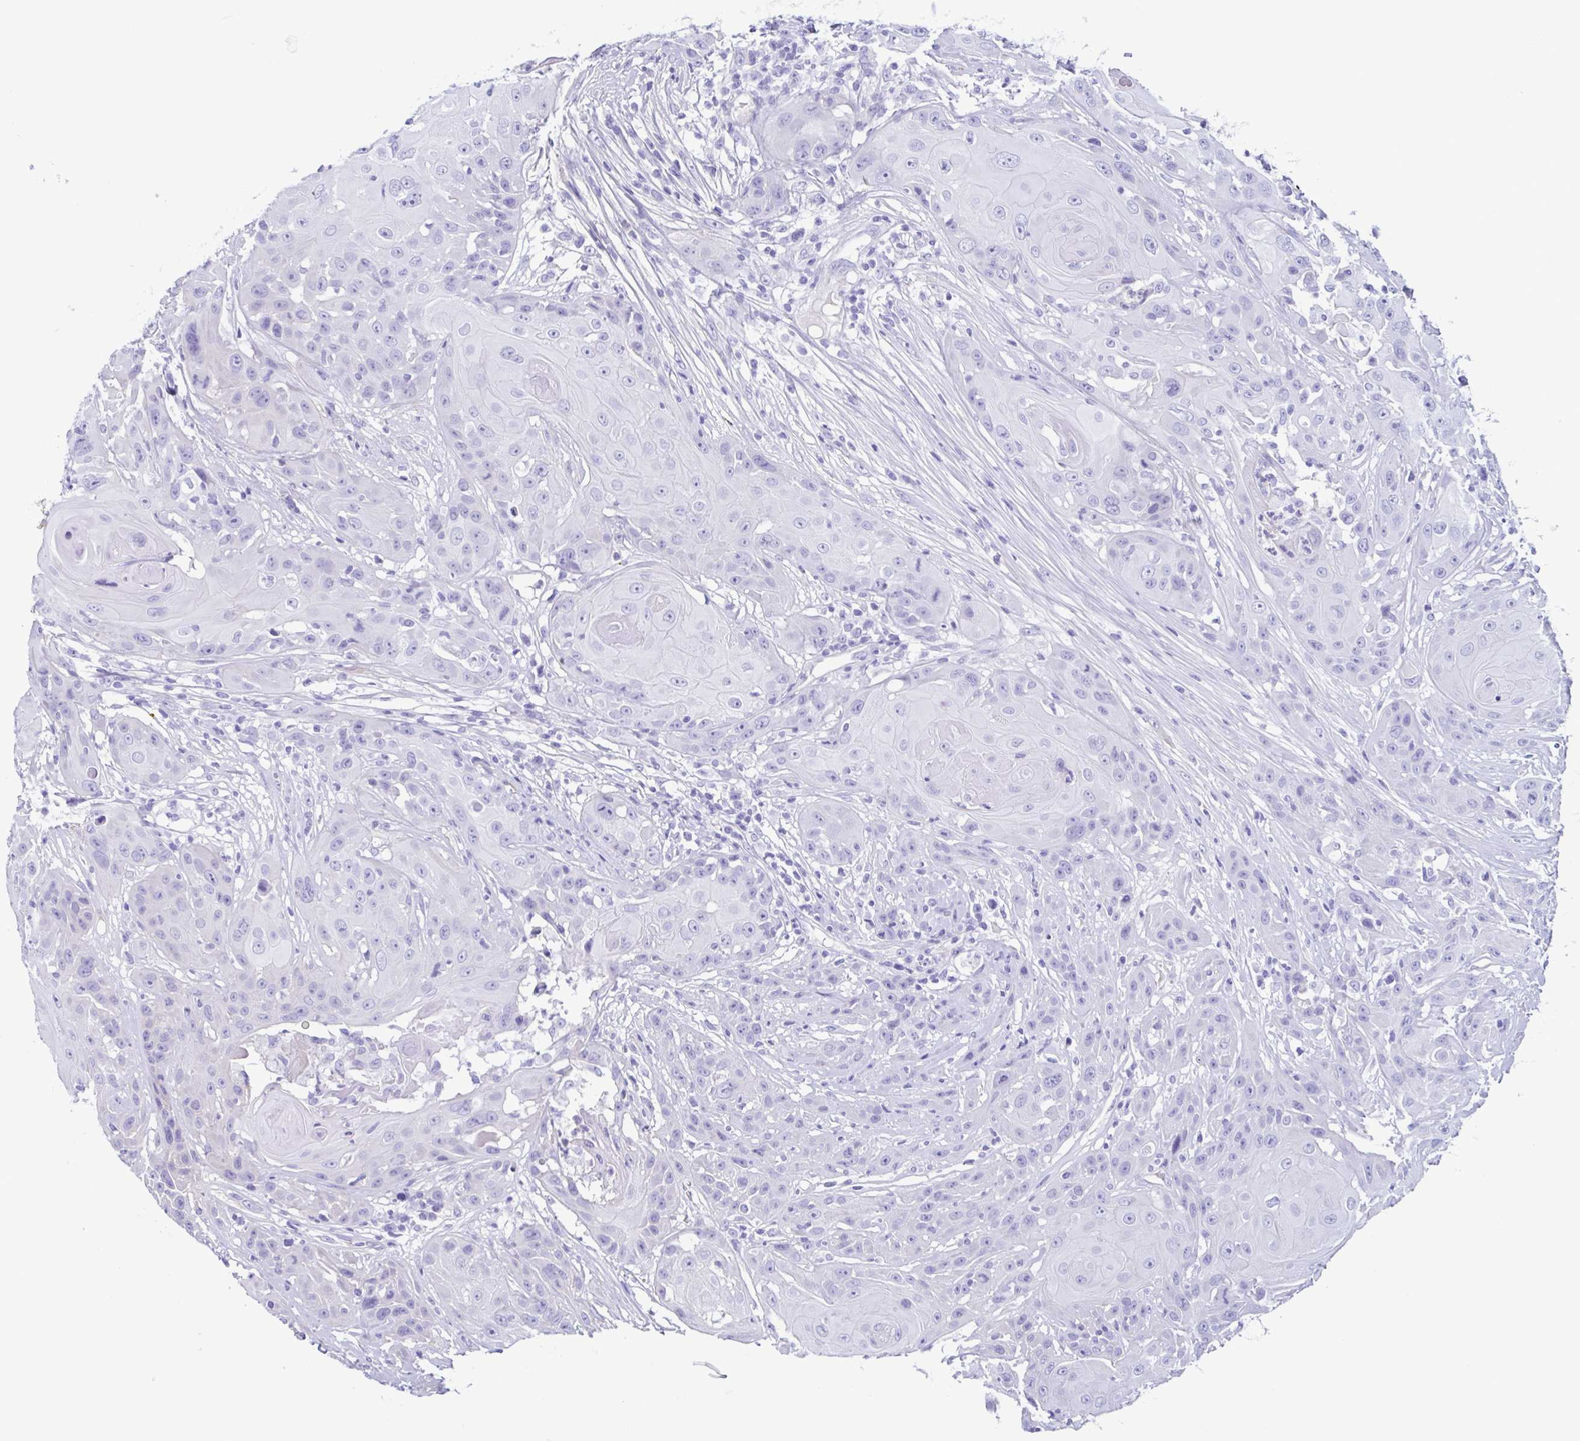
{"staining": {"intensity": "negative", "quantity": "none", "location": "none"}, "tissue": "head and neck cancer", "cell_type": "Tumor cells", "image_type": "cancer", "snomed": [{"axis": "morphology", "description": "Squamous cell carcinoma, NOS"}, {"axis": "topography", "description": "Skin"}, {"axis": "topography", "description": "Head-Neck"}], "caption": "Photomicrograph shows no significant protein positivity in tumor cells of head and neck cancer (squamous cell carcinoma). (DAB (3,3'-diaminobenzidine) immunohistochemistry, high magnification).", "gene": "CYP11B1", "patient": {"sex": "male", "age": 80}}